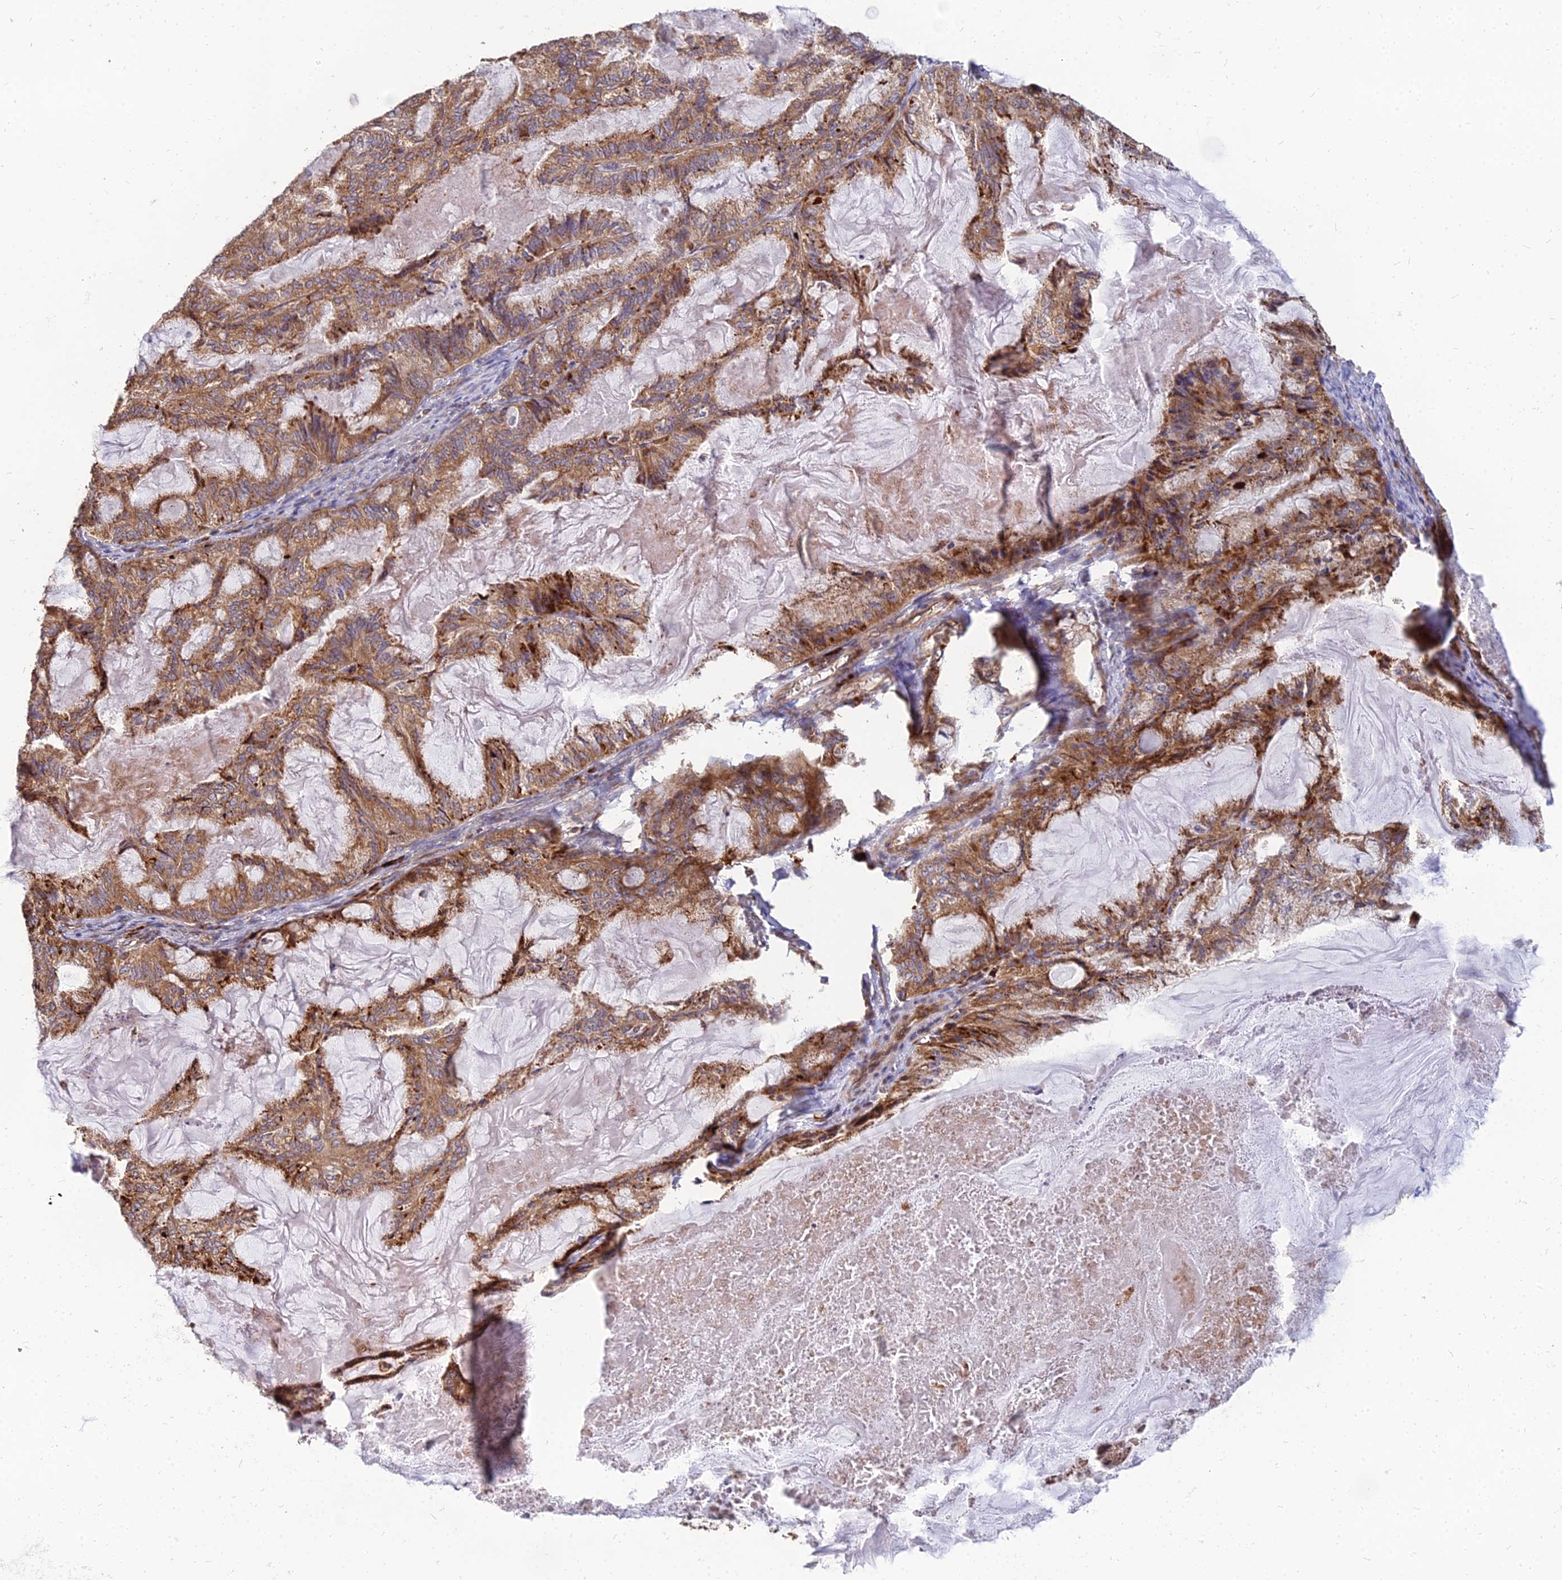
{"staining": {"intensity": "moderate", "quantity": ">75%", "location": "cytoplasmic/membranous"}, "tissue": "endometrial cancer", "cell_type": "Tumor cells", "image_type": "cancer", "snomed": [{"axis": "morphology", "description": "Adenocarcinoma, NOS"}, {"axis": "topography", "description": "Endometrium"}], "caption": "There is medium levels of moderate cytoplasmic/membranous positivity in tumor cells of endometrial adenocarcinoma, as demonstrated by immunohistochemical staining (brown color).", "gene": "CCT6B", "patient": {"sex": "female", "age": 86}}